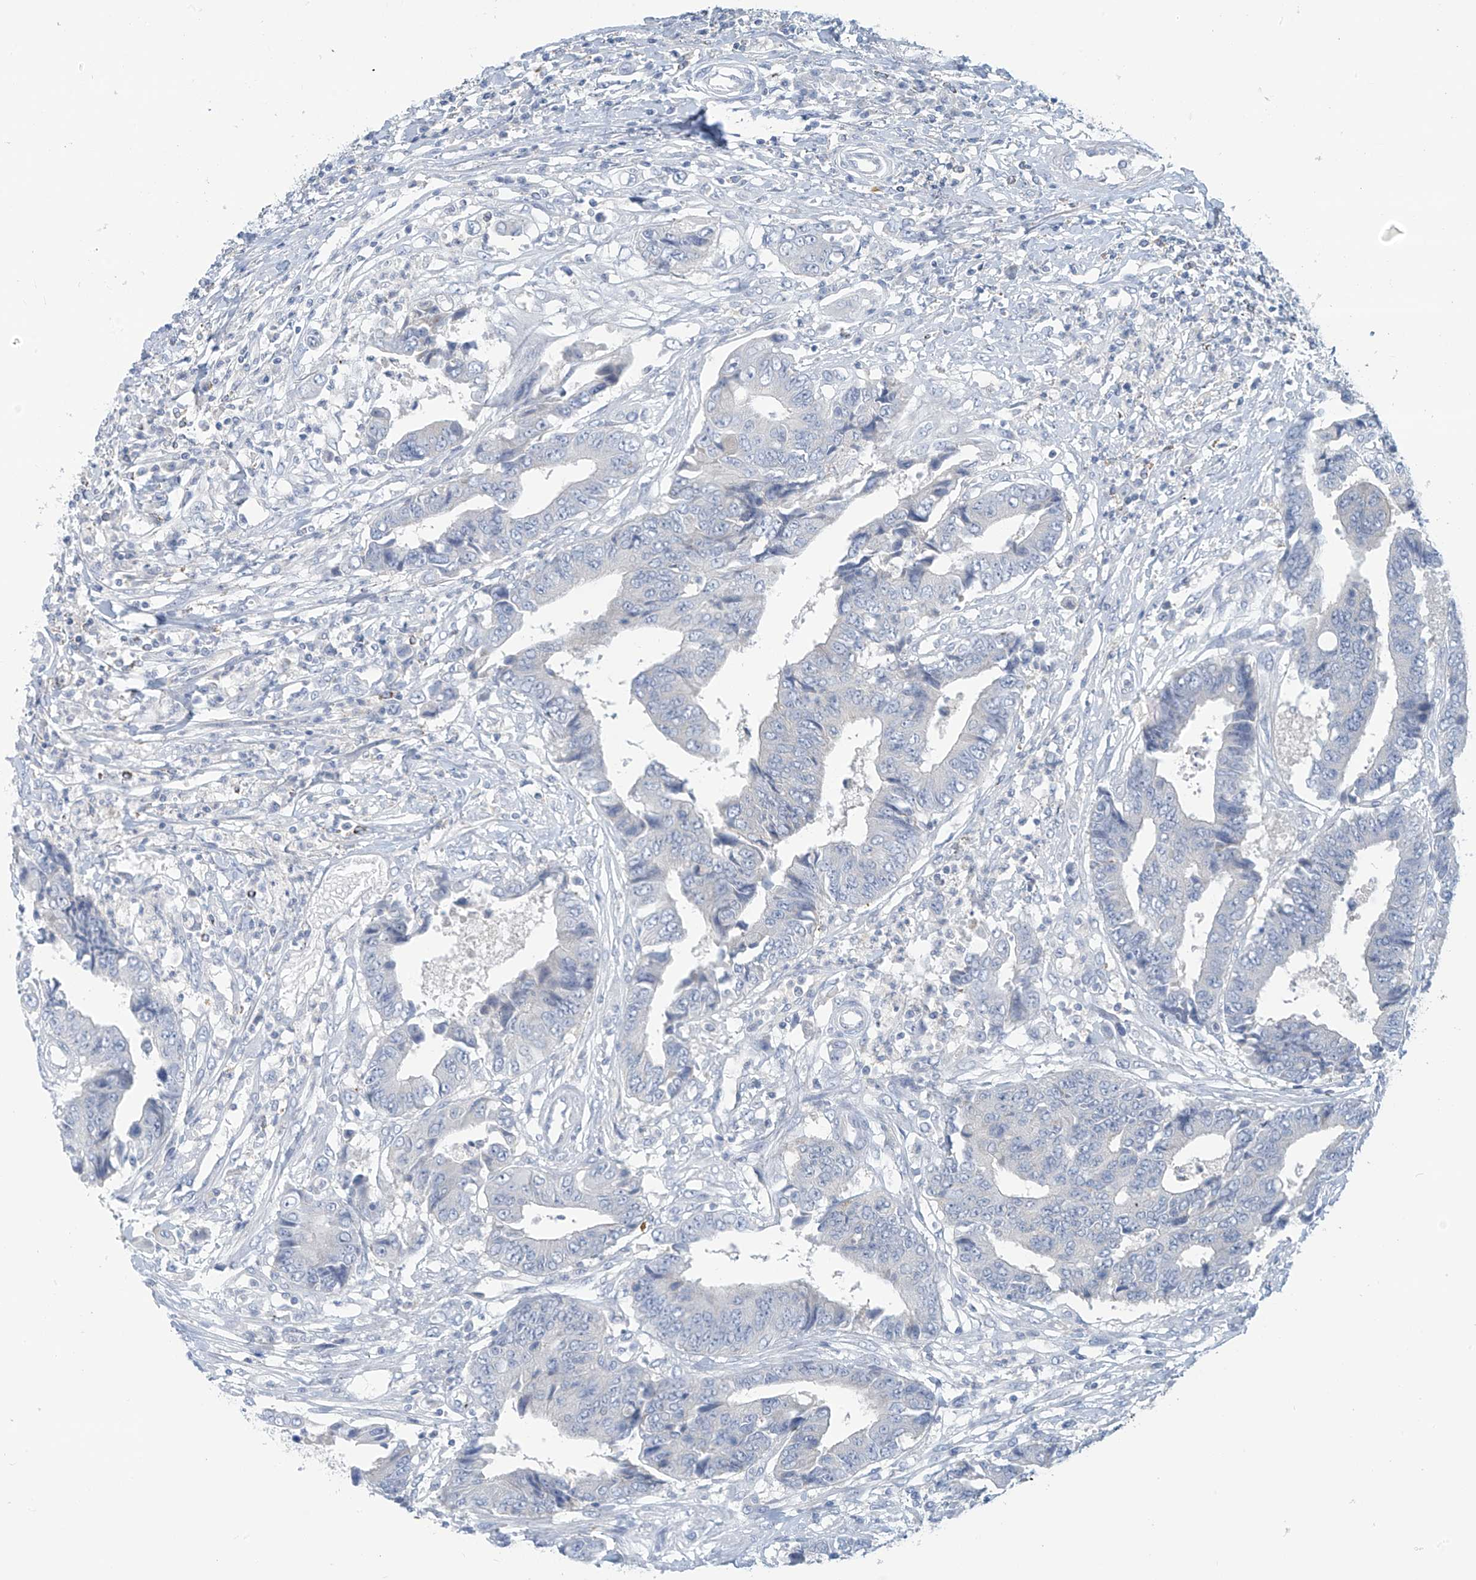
{"staining": {"intensity": "negative", "quantity": "none", "location": "none"}, "tissue": "colorectal cancer", "cell_type": "Tumor cells", "image_type": "cancer", "snomed": [{"axis": "morphology", "description": "Adenocarcinoma, NOS"}, {"axis": "topography", "description": "Rectum"}], "caption": "DAB immunohistochemical staining of human colorectal cancer reveals no significant expression in tumor cells.", "gene": "SLC6A12", "patient": {"sex": "male", "age": 84}}